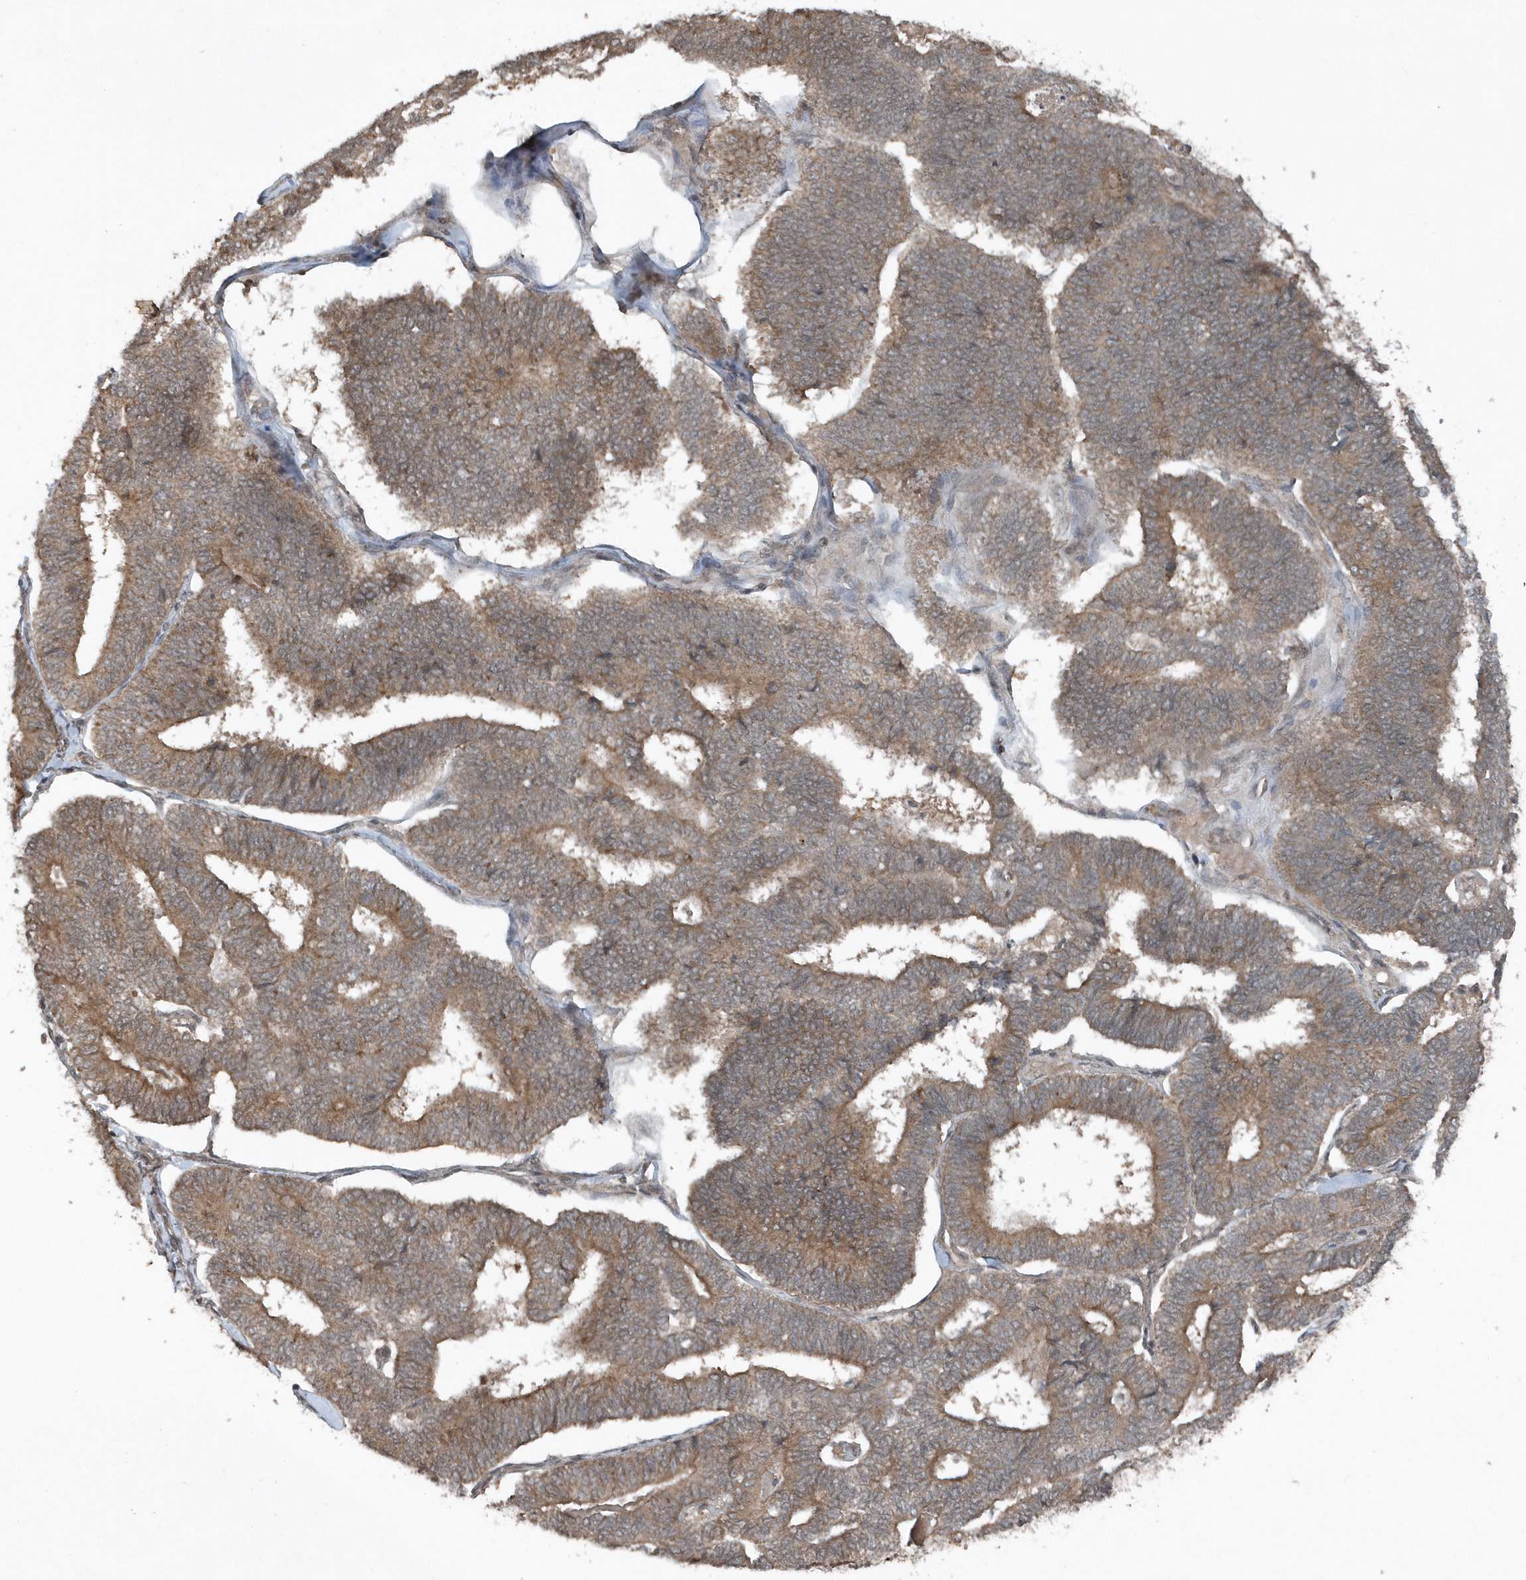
{"staining": {"intensity": "moderate", "quantity": ">75%", "location": "cytoplasmic/membranous"}, "tissue": "endometrial cancer", "cell_type": "Tumor cells", "image_type": "cancer", "snomed": [{"axis": "morphology", "description": "Adenocarcinoma, NOS"}, {"axis": "topography", "description": "Endometrium"}], "caption": "Immunohistochemistry (IHC) (DAB (3,3'-diaminobenzidine)) staining of human adenocarcinoma (endometrial) shows moderate cytoplasmic/membranous protein expression in about >75% of tumor cells.", "gene": "EIF2B1", "patient": {"sex": "female", "age": 70}}